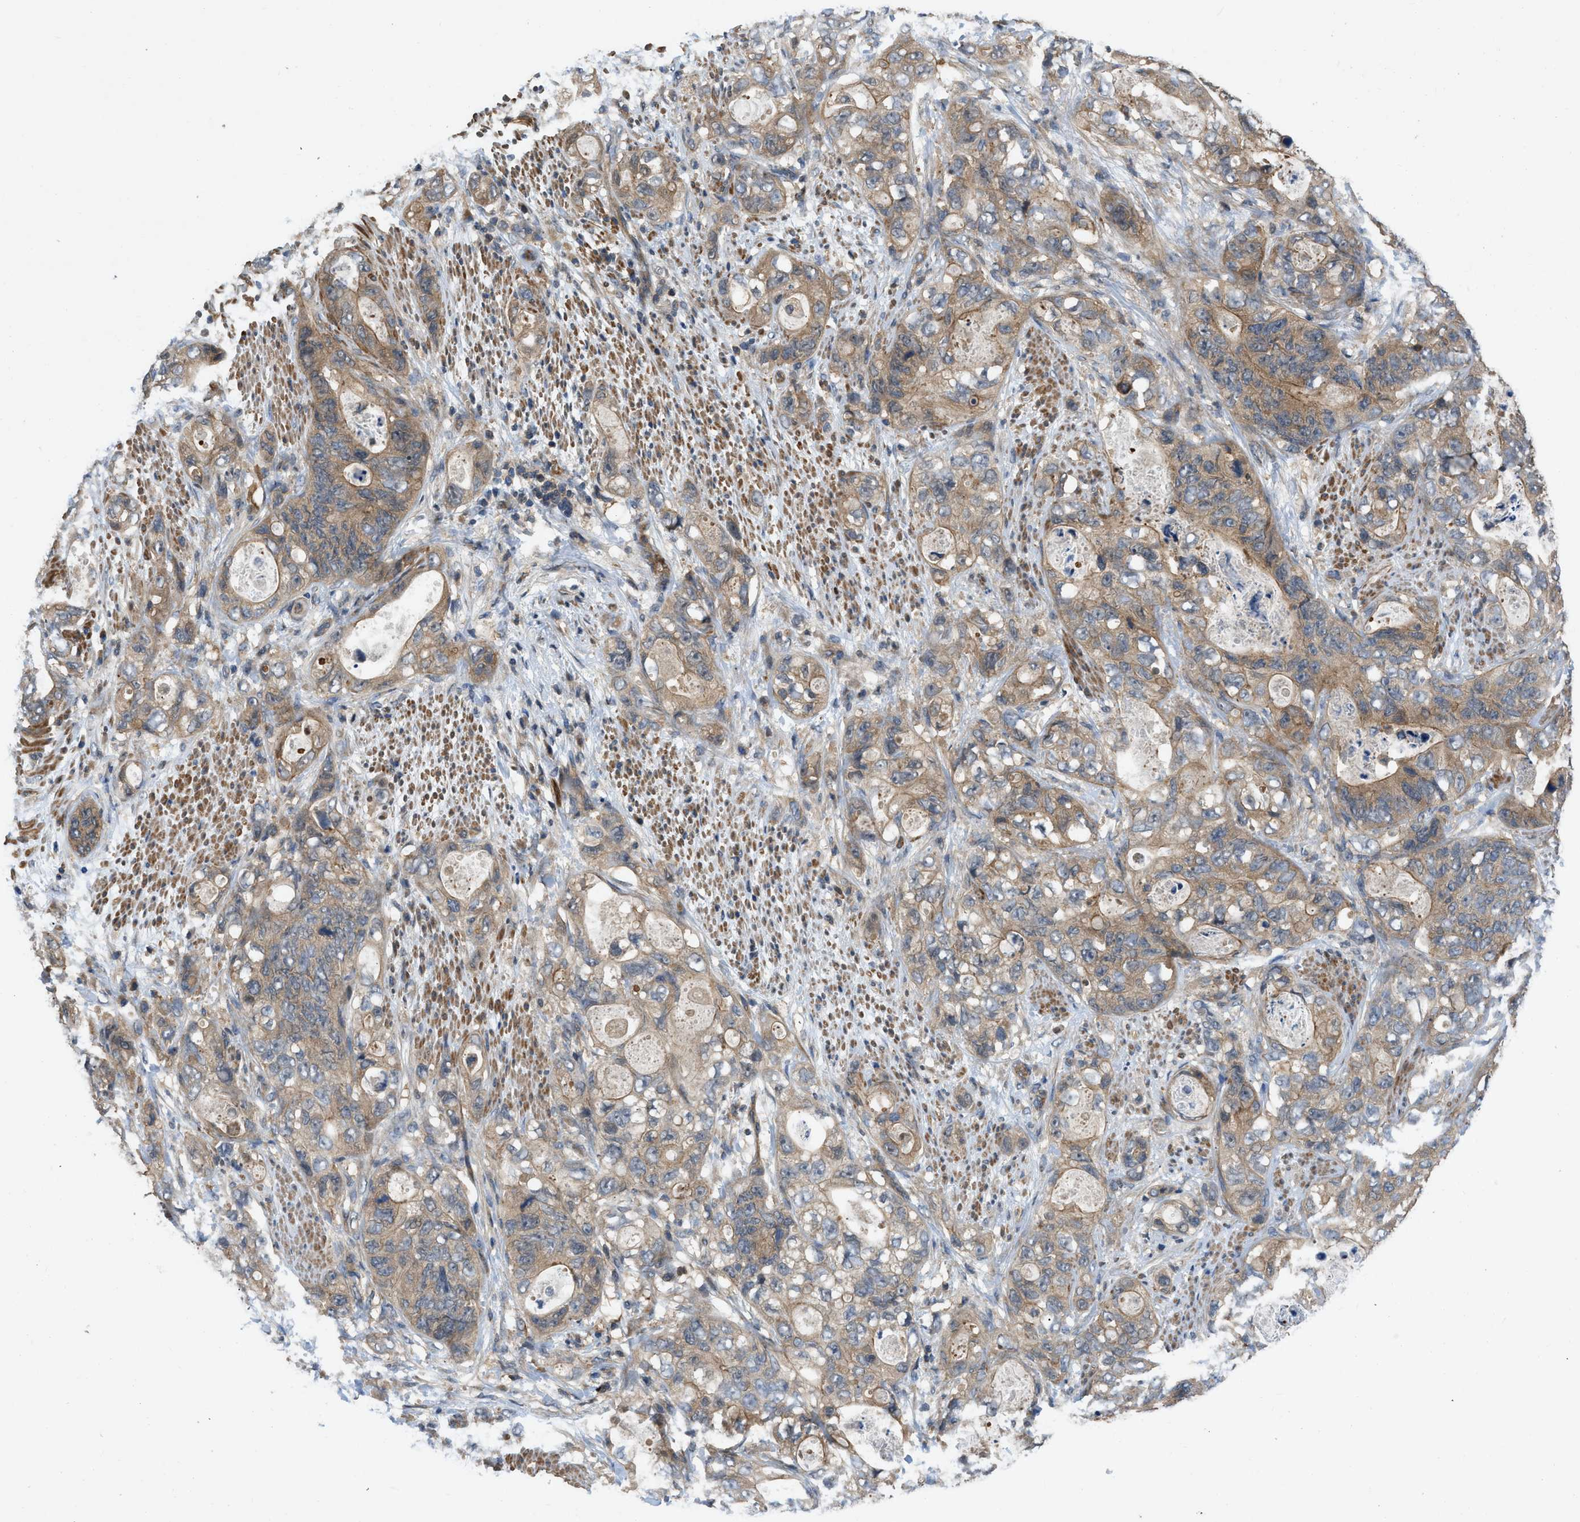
{"staining": {"intensity": "moderate", "quantity": ">75%", "location": "cytoplasmic/membranous"}, "tissue": "stomach cancer", "cell_type": "Tumor cells", "image_type": "cancer", "snomed": [{"axis": "morphology", "description": "Adenocarcinoma, NOS"}, {"axis": "topography", "description": "Stomach"}], "caption": "Human stomach cancer stained for a protein (brown) exhibits moderate cytoplasmic/membranous positive expression in approximately >75% of tumor cells.", "gene": "GPR31", "patient": {"sex": "female", "age": 89}}